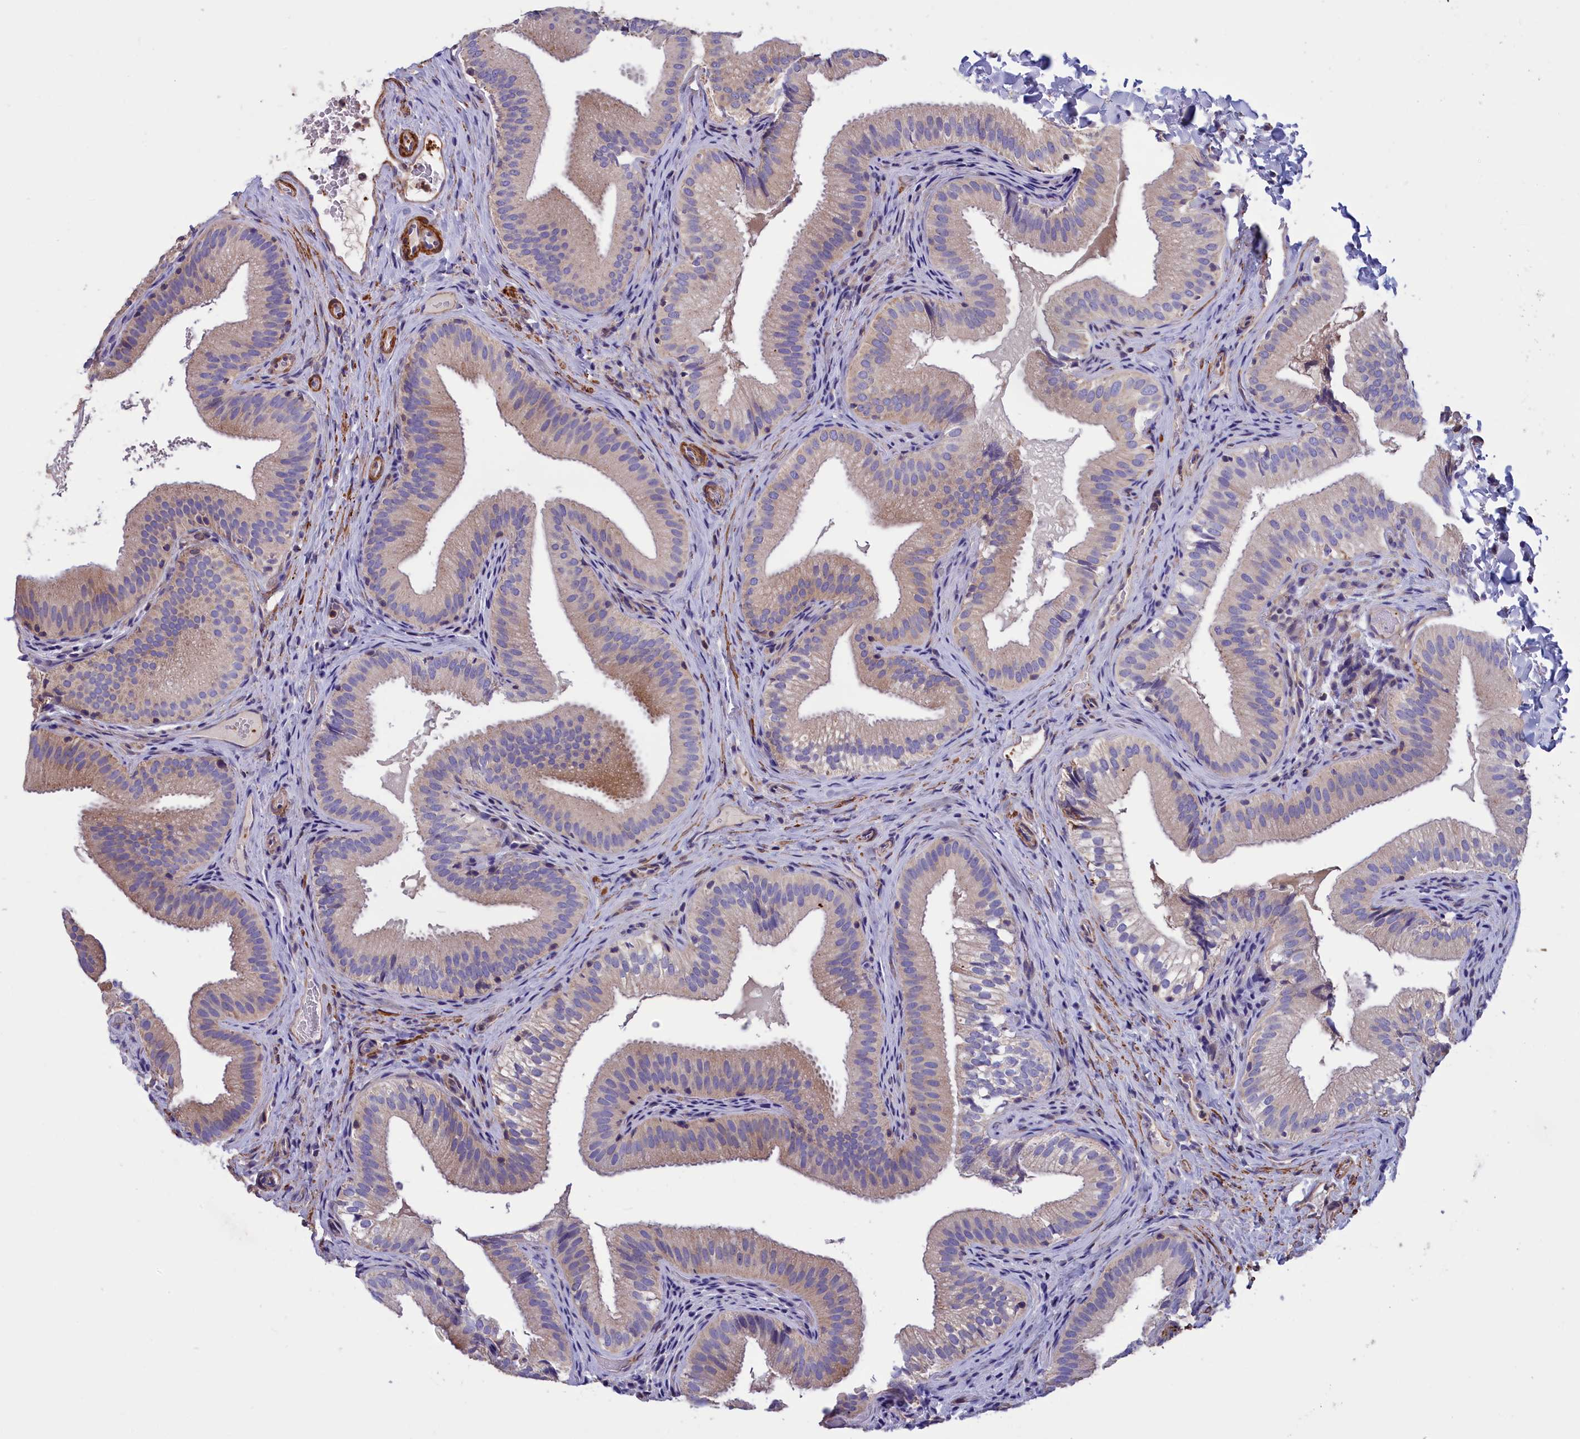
{"staining": {"intensity": "weak", "quantity": "25%-75%", "location": "cytoplasmic/membranous"}, "tissue": "gallbladder", "cell_type": "Glandular cells", "image_type": "normal", "snomed": [{"axis": "morphology", "description": "Normal tissue, NOS"}, {"axis": "topography", "description": "Gallbladder"}], "caption": "High-power microscopy captured an immunohistochemistry image of unremarkable gallbladder, revealing weak cytoplasmic/membranous expression in approximately 25%-75% of glandular cells.", "gene": "AMDHD2", "patient": {"sex": "female", "age": 30}}